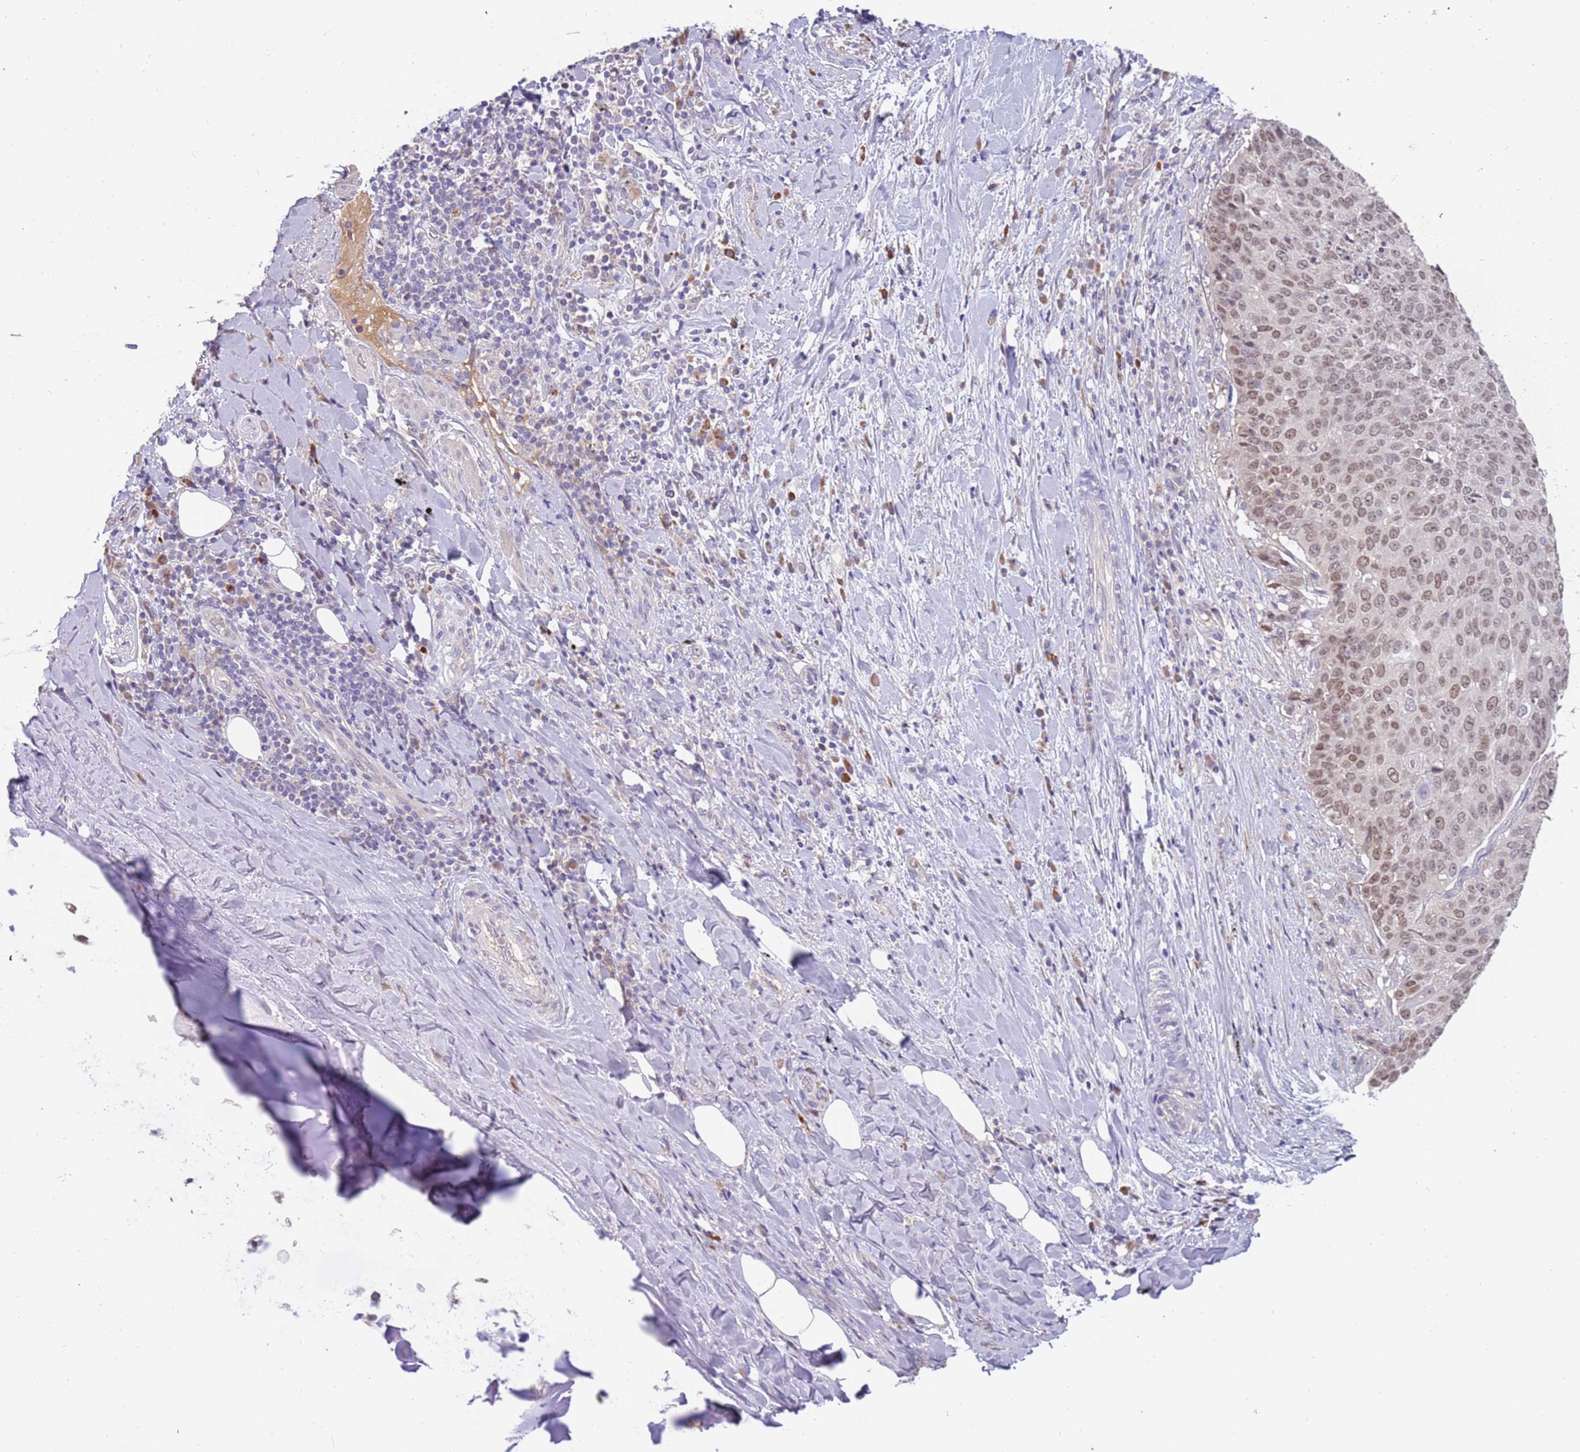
{"staining": {"intensity": "negative", "quantity": "none", "location": "none"}, "tissue": "soft tissue", "cell_type": "Chondrocytes", "image_type": "normal", "snomed": [{"axis": "morphology", "description": "Normal tissue, NOS"}, {"axis": "morphology", "description": "Squamous cell carcinoma, NOS"}, {"axis": "topography", "description": "Bronchus"}, {"axis": "topography", "description": "Lung"}], "caption": "High magnification brightfield microscopy of benign soft tissue stained with DAB (brown) and counterstained with hematoxylin (blue): chondrocytes show no significant expression. (DAB IHC, high magnification).", "gene": "ZNF746", "patient": {"sex": "male", "age": 64}}